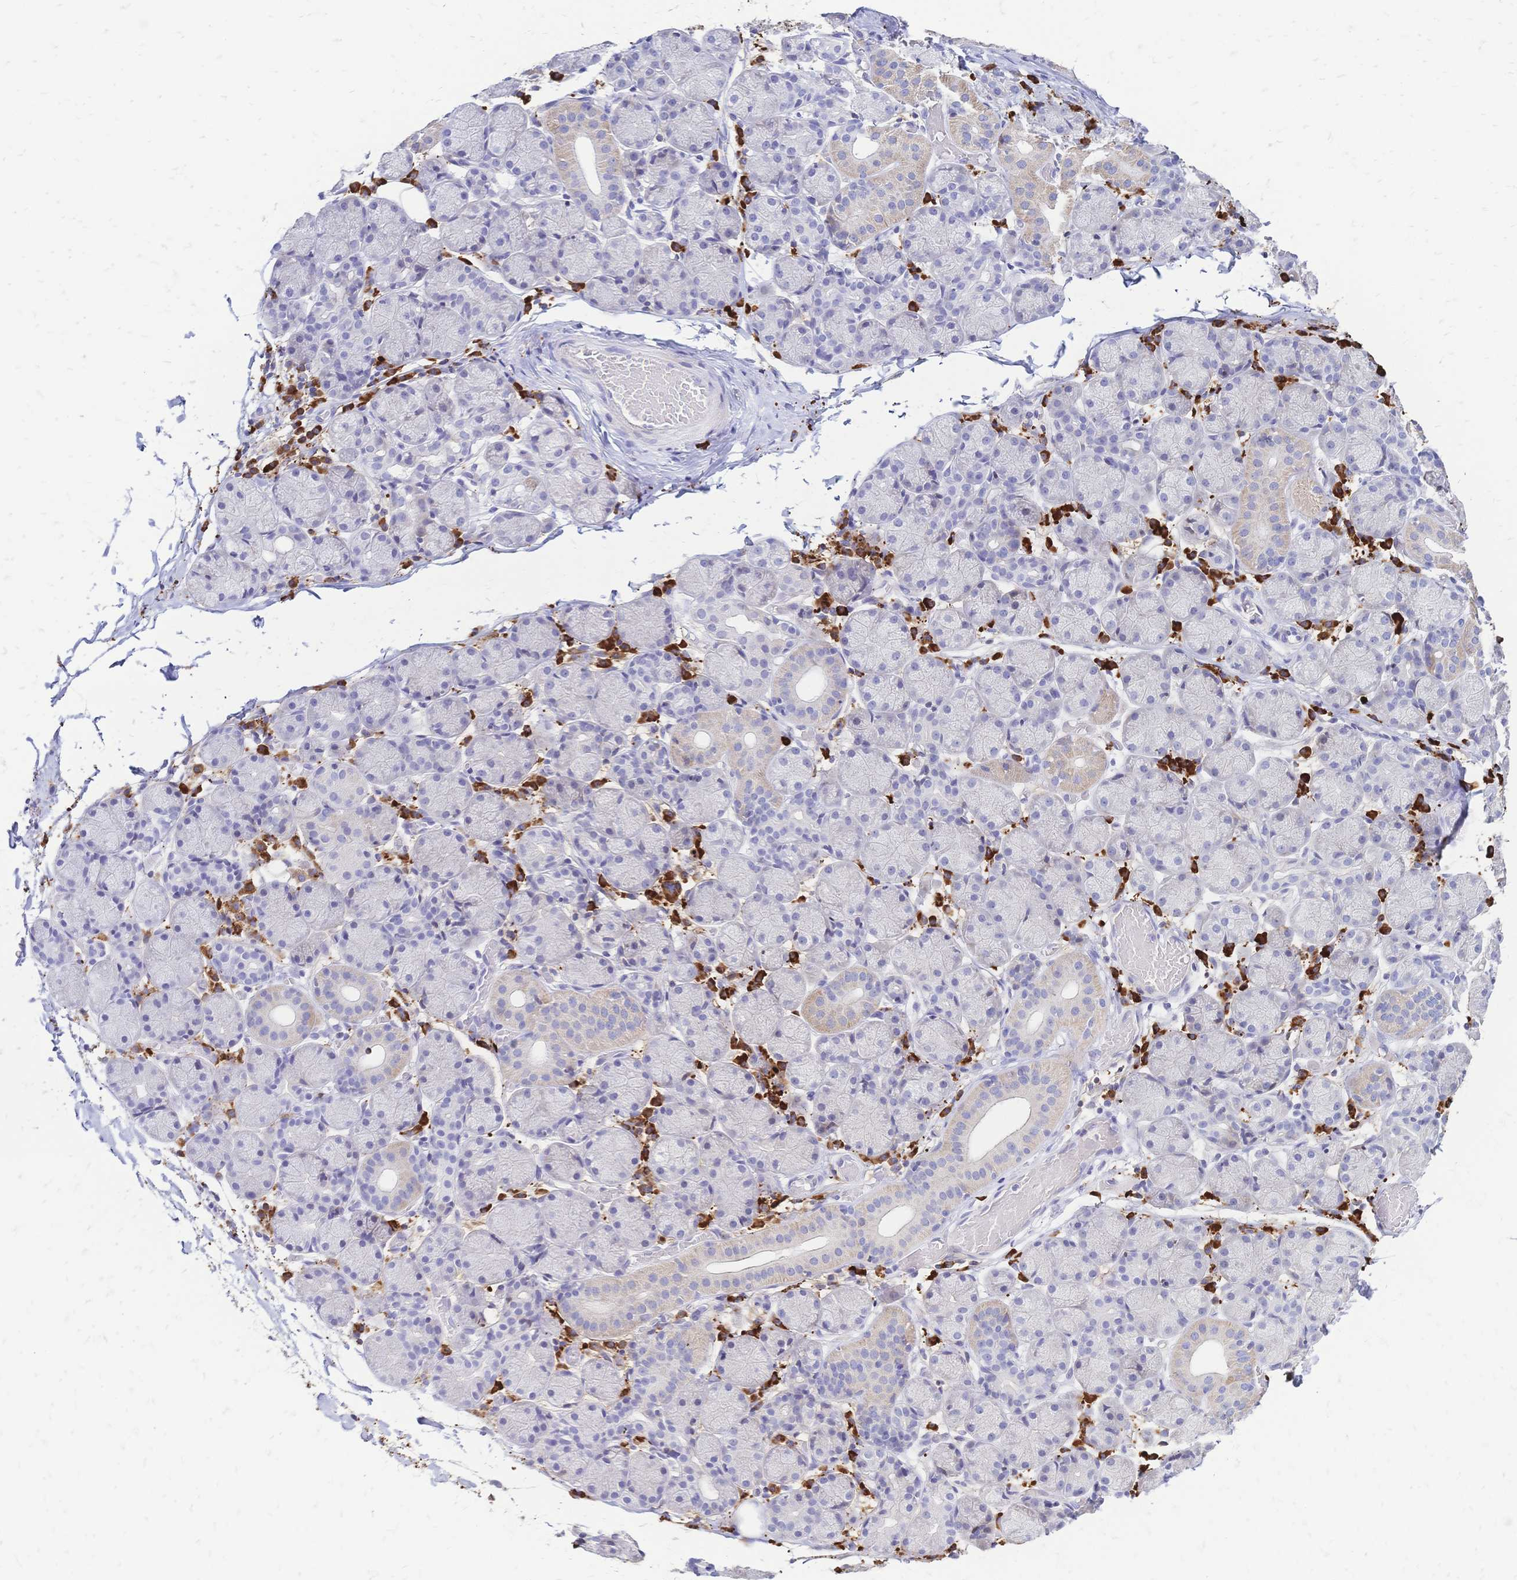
{"staining": {"intensity": "negative", "quantity": "none", "location": "none"}, "tissue": "salivary gland", "cell_type": "Glandular cells", "image_type": "normal", "snomed": [{"axis": "morphology", "description": "Normal tissue, NOS"}, {"axis": "topography", "description": "Salivary gland"}], "caption": "IHC histopathology image of unremarkable salivary gland stained for a protein (brown), which displays no expression in glandular cells.", "gene": "IL2RA", "patient": {"sex": "female", "age": 24}}